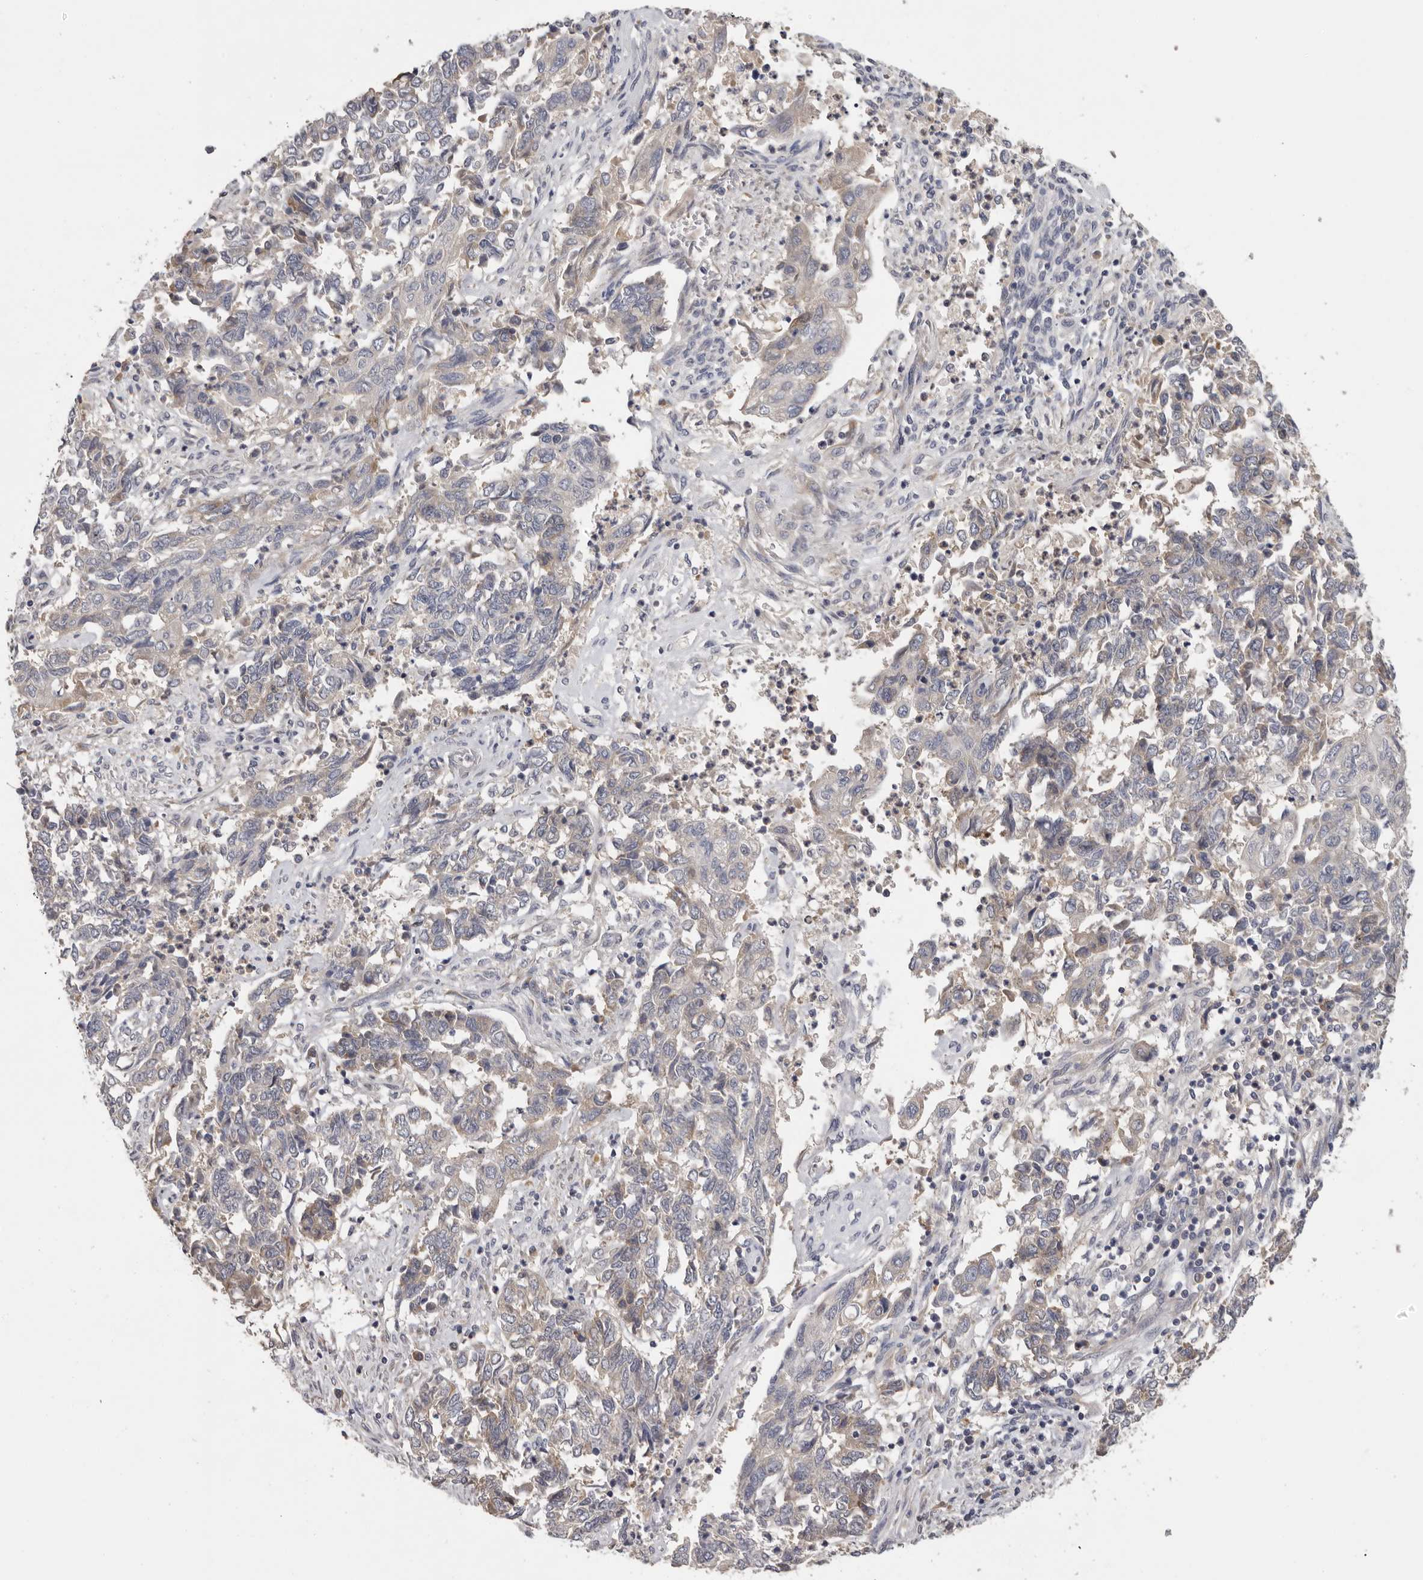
{"staining": {"intensity": "negative", "quantity": "none", "location": "none"}, "tissue": "endometrial cancer", "cell_type": "Tumor cells", "image_type": "cancer", "snomed": [{"axis": "morphology", "description": "Adenocarcinoma, NOS"}, {"axis": "topography", "description": "Endometrium"}], "caption": "The photomicrograph reveals no significant expression in tumor cells of endometrial cancer.", "gene": "KIF2B", "patient": {"sex": "female", "age": 80}}